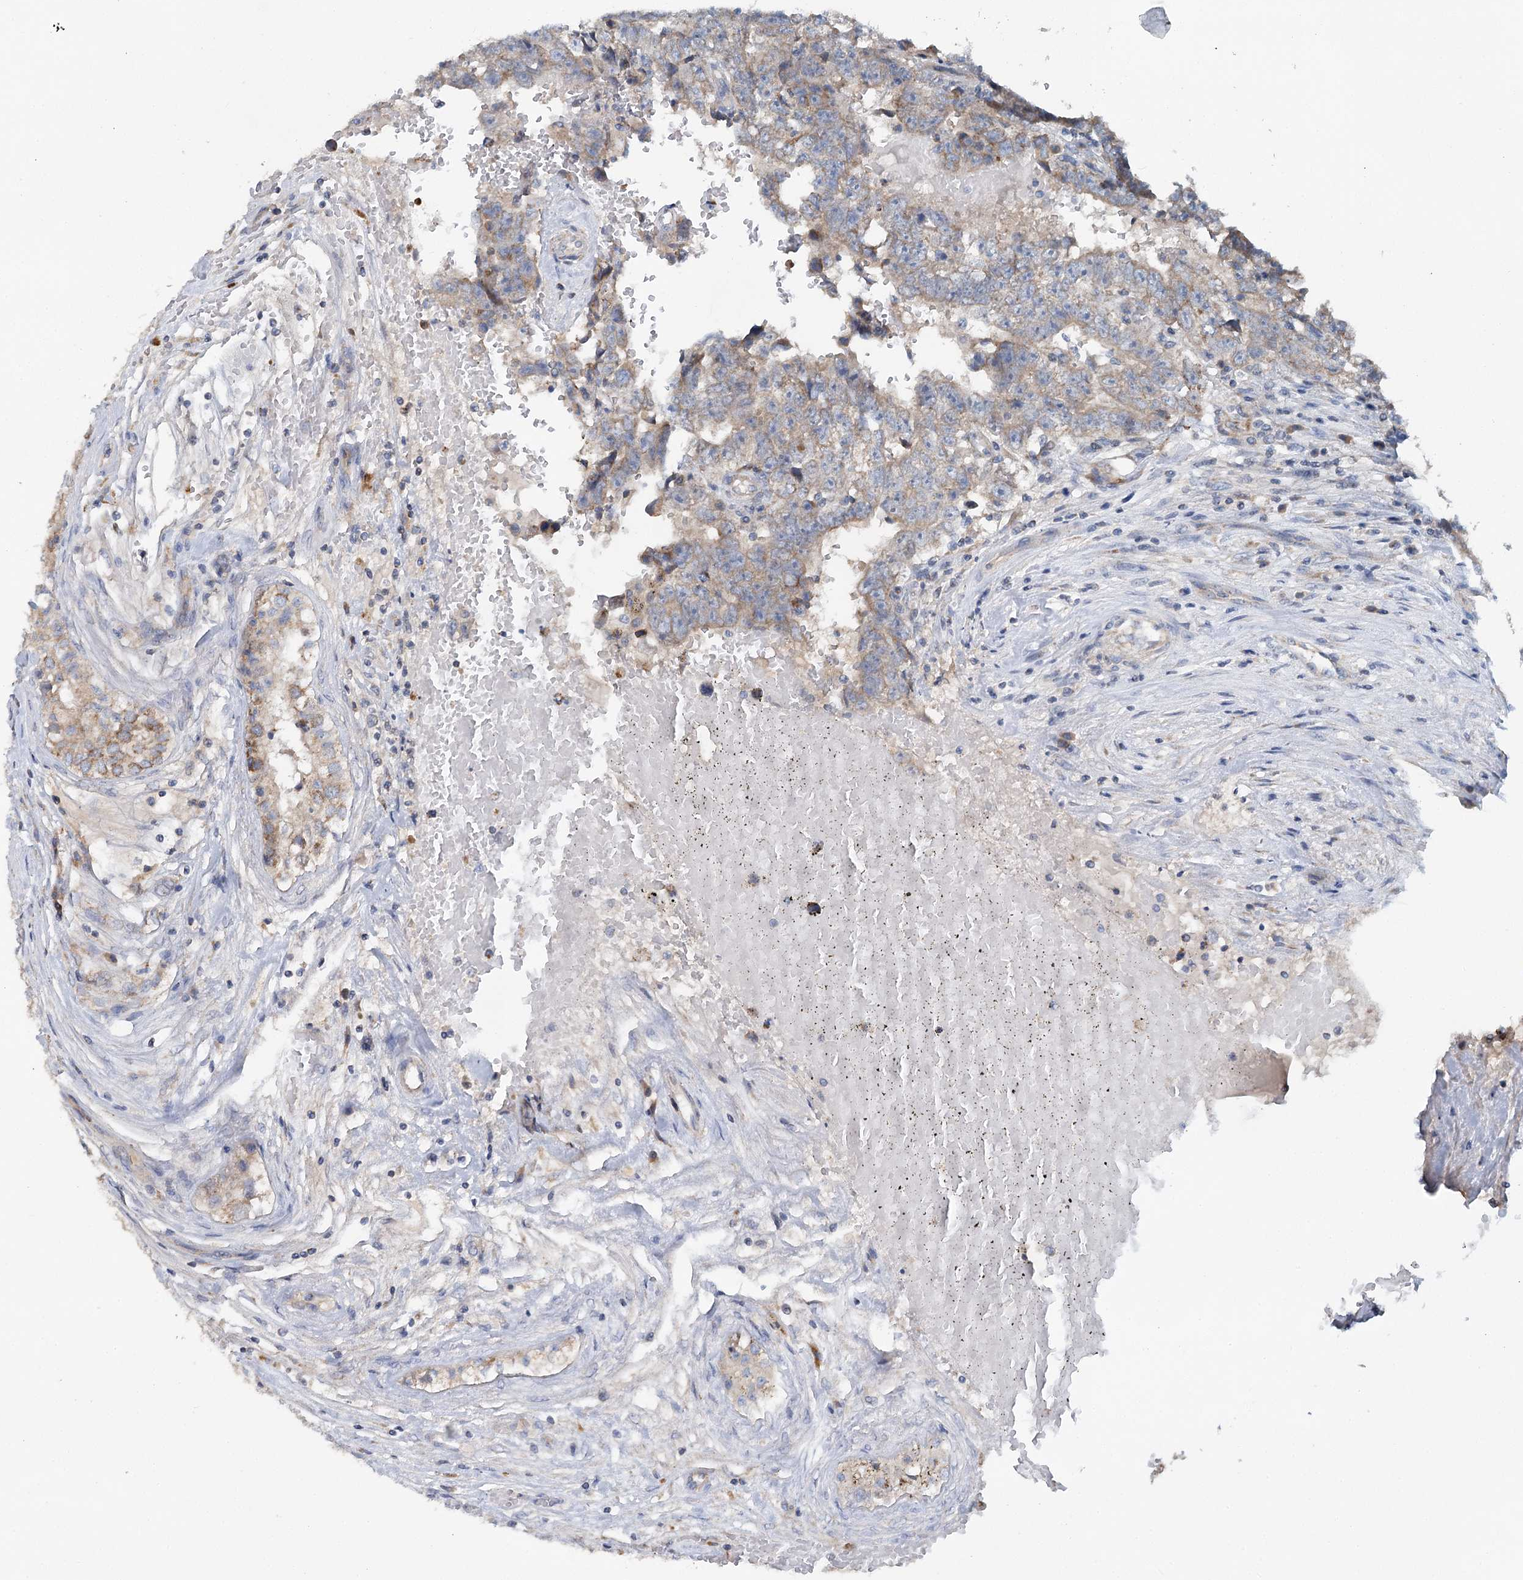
{"staining": {"intensity": "weak", "quantity": "25%-75%", "location": "cytoplasmic/membranous"}, "tissue": "testis cancer", "cell_type": "Tumor cells", "image_type": "cancer", "snomed": [{"axis": "morphology", "description": "Carcinoma, Embryonal, NOS"}, {"axis": "topography", "description": "Testis"}], "caption": "A low amount of weak cytoplasmic/membranous expression is appreciated in about 25%-75% of tumor cells in testis cancer tissue.", "gene": "ANKRD16", "patient": {"sex": "male", "age": 25}}